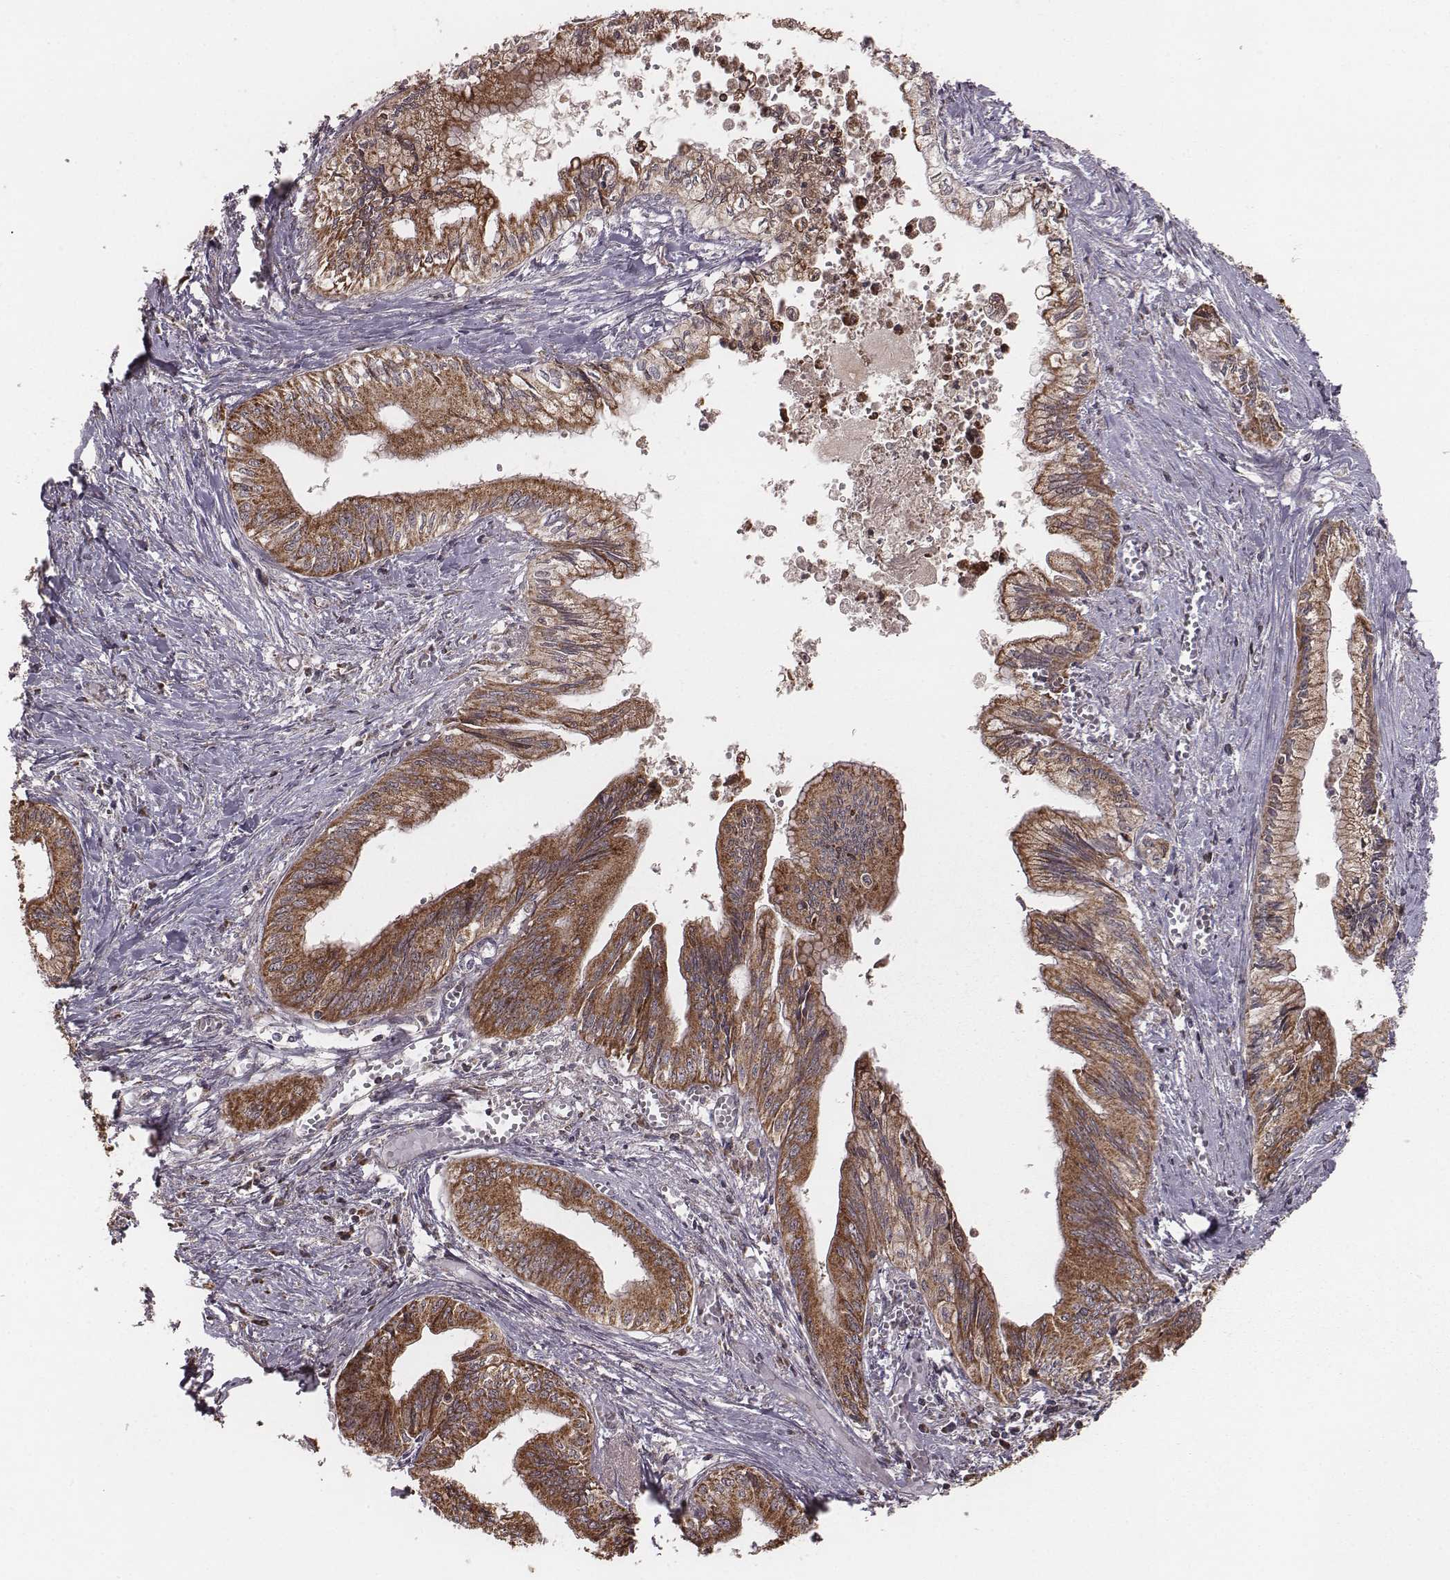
{"staining": {"intensity": "strong", "quantity": ">75%", "location": "cytoplasmic/membranous"}, "tissue": "pancreatic cancer", "cell_type": "Tumor cells", "image_type": "cancer", "snomed": [{"axis": "morphology", "description": "Adenocarcinoma, NOS"}, {"axis": "topography", "description": "Pancreas"}], "caption": "This is a histology image of IHC staining of adenocarcinoma (pancreatic), which shows strong expression in the cytoplasmic/membranous of tumor cells.", "gene": "PDCD2L", "patient": {"sex": "female", "age": 61}}